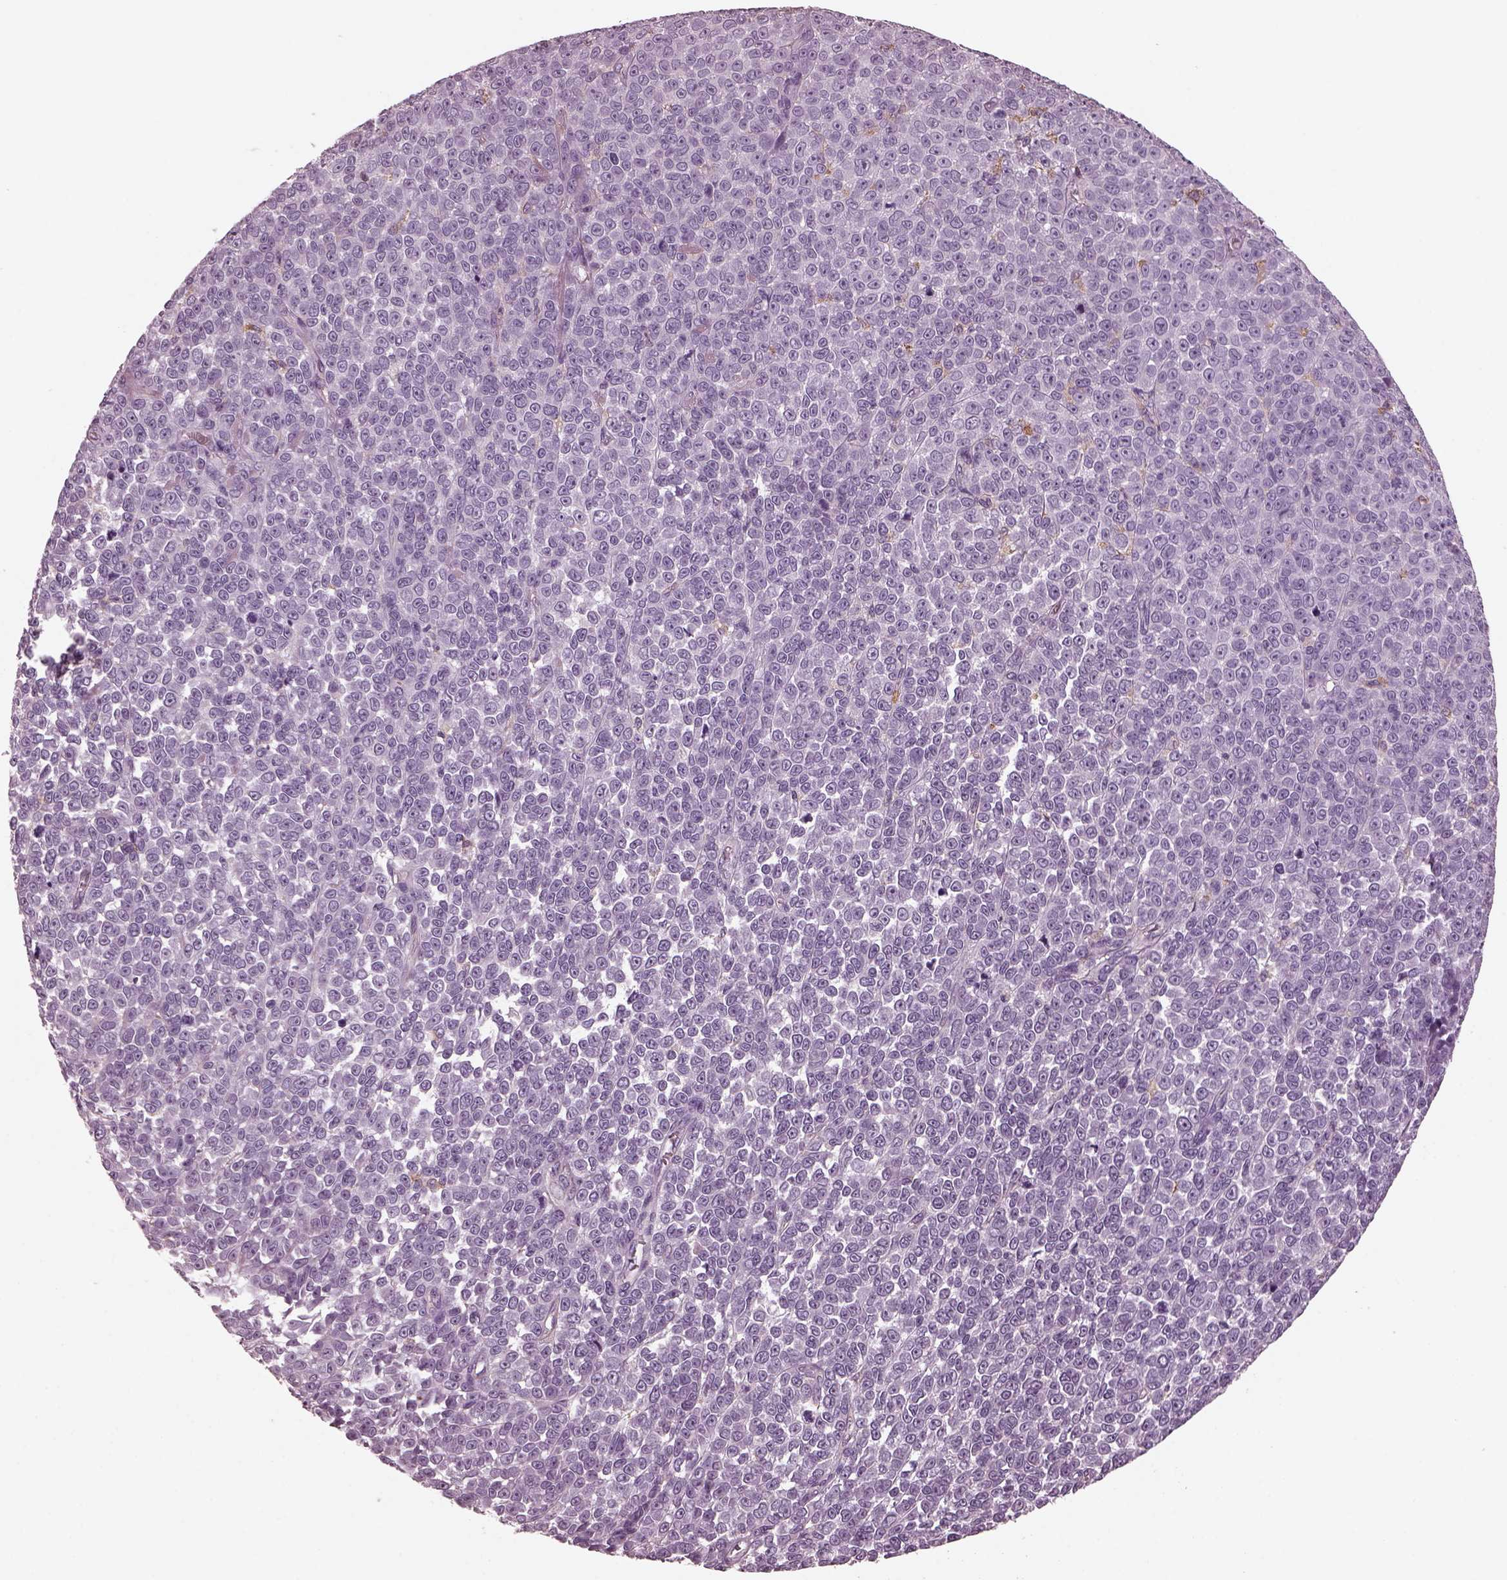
{"staining": {"intensity": "negative", "quantity": "none", "location": "none"}, "tissue": "melanoma", "cell_type": "Tumor cells", "image_type": "cancer", "snomed": [{"axis": "morphology", "description": "Malignant melanoma, NOS"}, {"axis": "topography", "description": "Skin"}], "caption": "DAB immunohistochemical staining of melanoma shows no significant positivity in tumor cells. (Brightfield microscopy of DAB immunohistochemistry (IHC) at high magnification).", "gene": "CGA", "patient": {"sex": "female", "age": 95}}